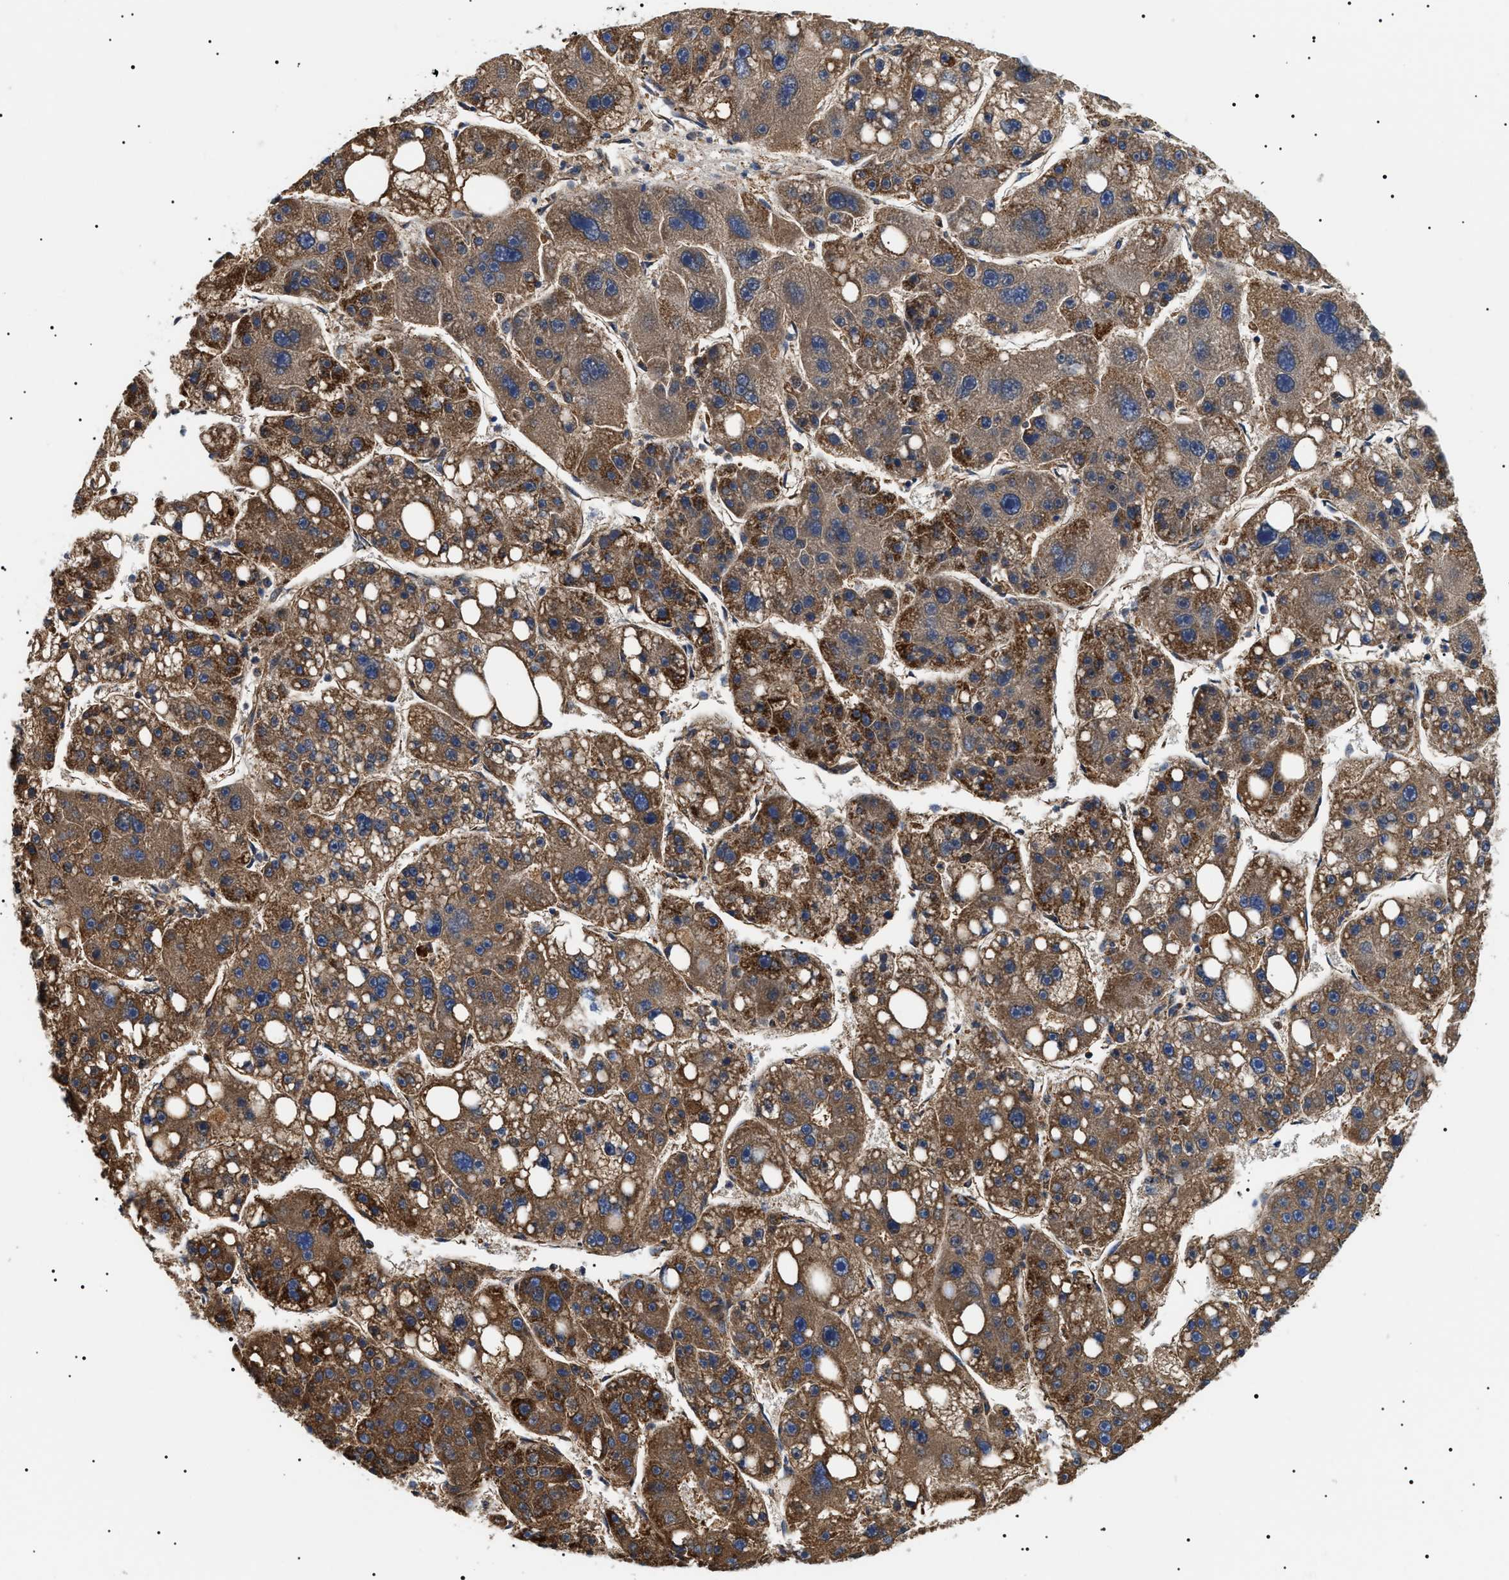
{"staining": {"intensity": "strong", "quantity": ">75%", "location": "cytoplasmic/membranous"}, "tissue": "liver cancer", "cell_type": "Tumor cells", "image_type": "cancer", "snomed": [{"axis": "morphology", "description": "Carcinoma, Hepatocellular, NOS"}, {"axis": "topography", "description": "Liver"}], "caption": "IHC micrograph of neoplastic tissue: liver cancer stained using immunohistochemistry (IHC) reveals high levels of strong protein expression localized specifically in the cytoplasmic/membranous of tumor cells, appearing as a cytoplasmic/membranous brown color.", "gene": "OXSM", "patient": {"sex": "female", "age": 61}}